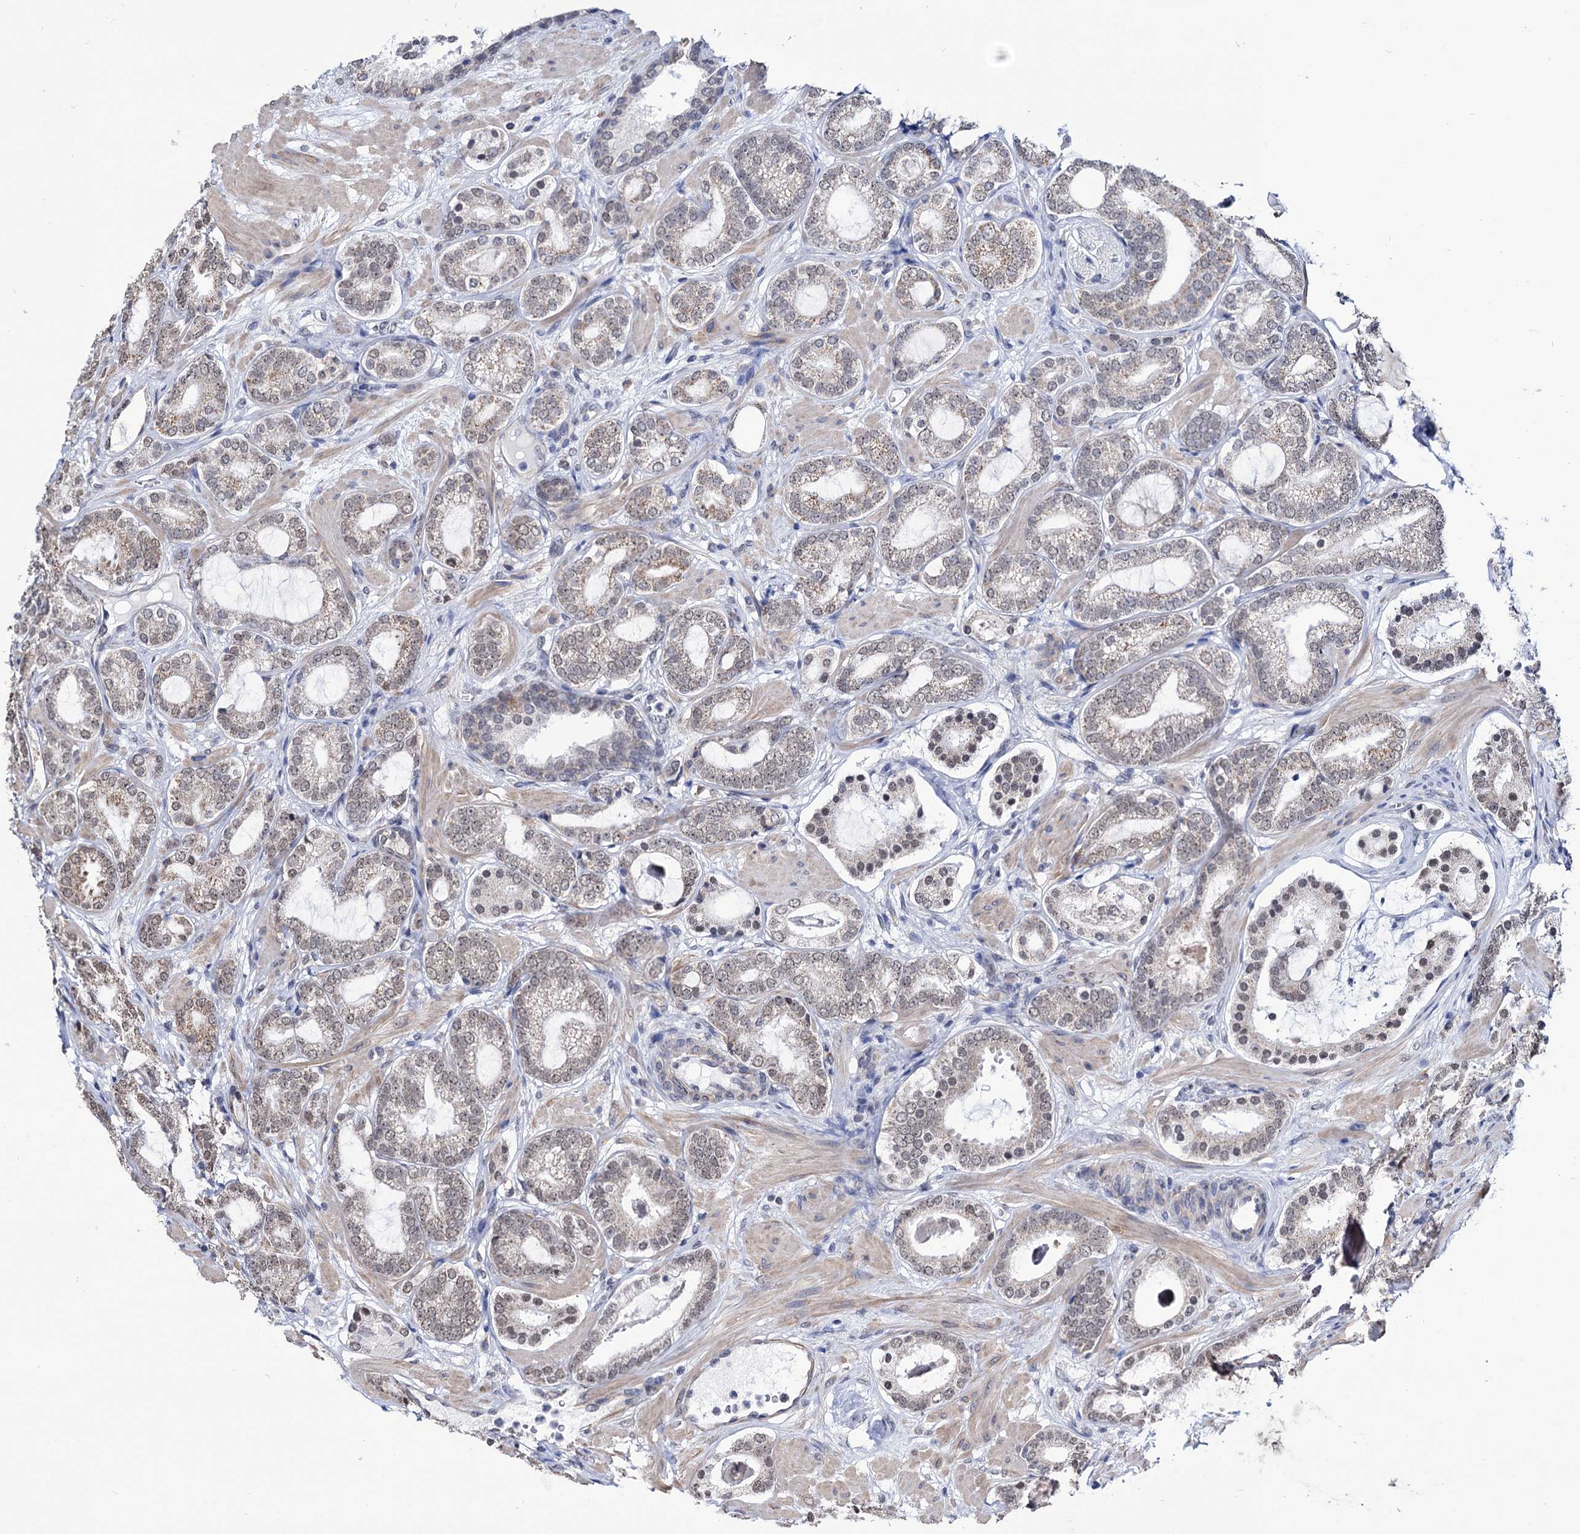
{"staining": {"intensity": "weak", "quantity": "25%-75%", "location": "cytoplasmic/membranous,nuclear"}, "tissue": "prostate cancer", "cell_type": "Tumor cells", "image_type": "cancer", "snomed": [{"axis": "morphology", "description": "Adenocarcinoma, High grade"}, {"axis": "topography", "description": "Prostate"}], "caption": "IHC histopathology image of prostate adenocarcinoma (high-grade) stained for a protein (brown), which shows low levels of weak cytoplasmic/membranous and nuclear positivity in approximately 25%-75% of tumor cells.", "gene": "ABHD10", "patient": {"sex": "male", "age": 60}}